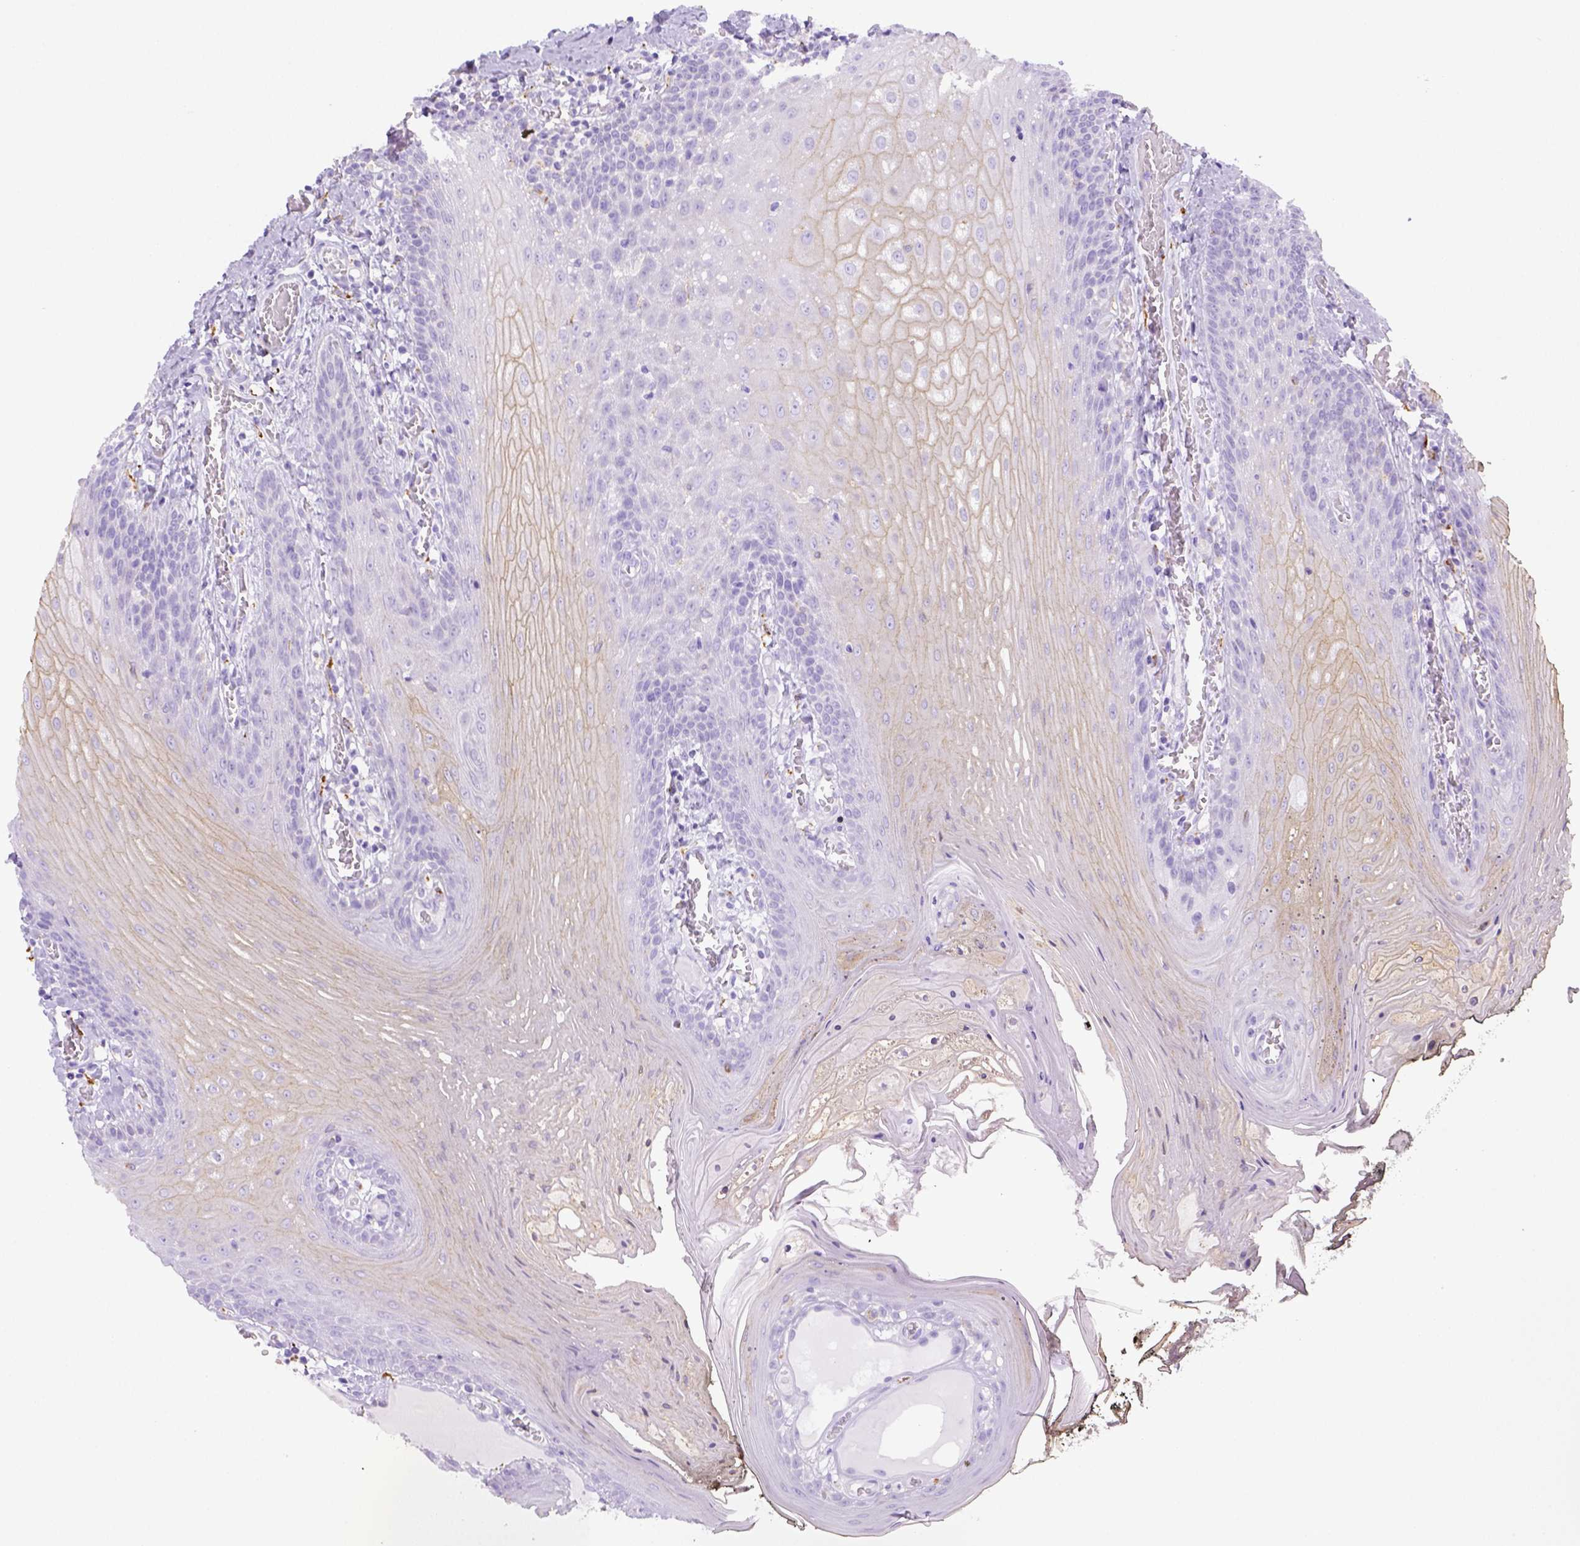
{"staining": {"intensity": "negative", "quantity": "none", "location": "none"}, "tissue": "oral mucosa", "cell_type": "Squamous epithelial cells", "image_type": "normal", "snomed": [{"axis": "morphology", "description": "Normal tissue, NOS"}, {"axis": "topography", "description": "Oral tissue"}], "caption": "Oral mucosa stained for a protein using immunohistochemistry (IHC) reveals no expression squamous epithelial cells.", "gene": "CD68", "patient": {"sex": "male", "age": 9}}